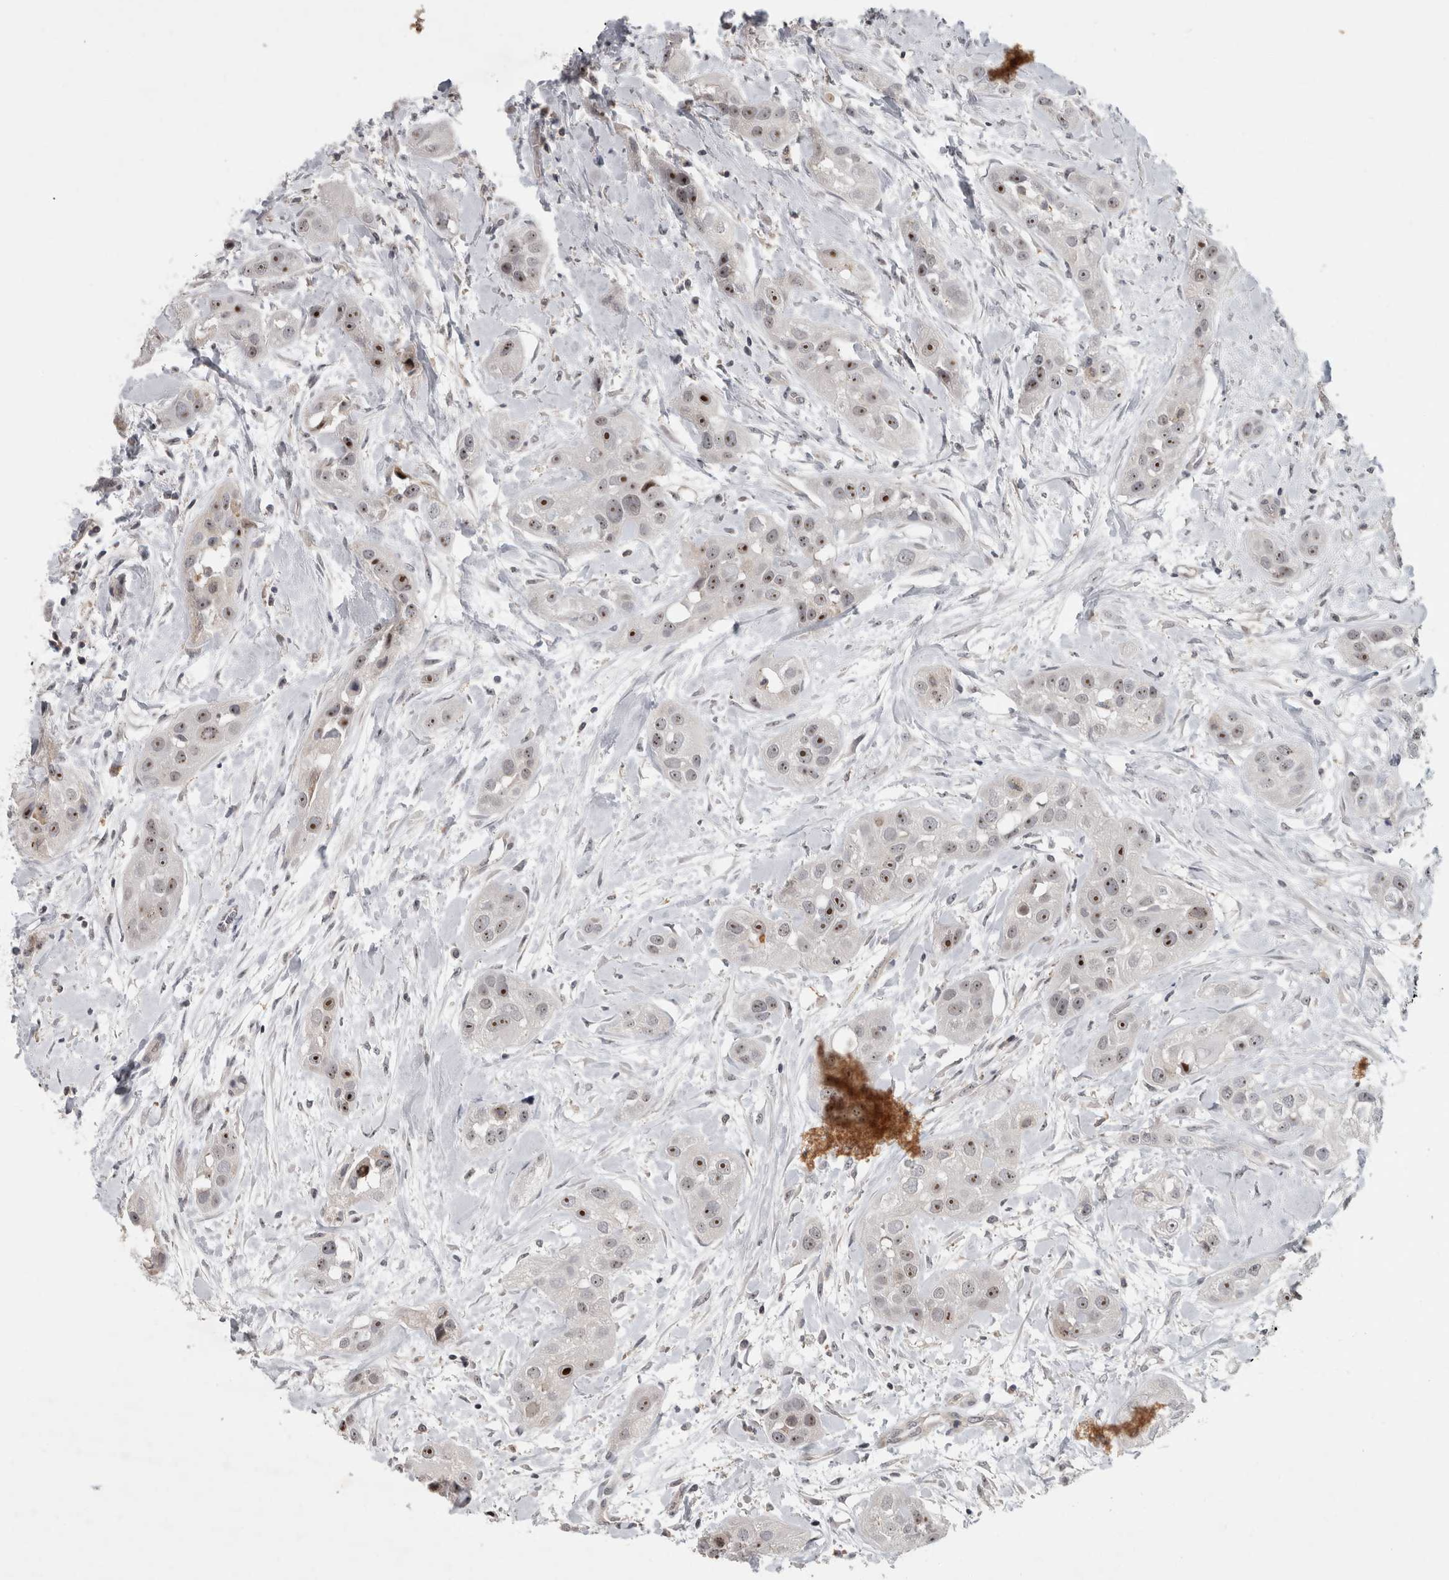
{"staining": {"intensity": "strong", "quantity": ">75%", "location": "nuclear"}, "tissue": "head and neck cancer", "cell_type": "Tumor cells", "image_type": "cancer", "snomed": [{"axis": "morphology", "description": "Normal tissue, NOS"}, {"axis": "morphology", "description": "Squamous cell carcinoma, NOS"}, {"axis": "topography", "description": "Skeletal muscle"}, {"axis": "topography", "description": "Head-Neck"}], "caption": "This is an image of IHC staining of head and neck cancer, which shows strong positivity in the nuclear of tumor cells.", "gene": "RBM28", "patient": {"sex": "male", "age": 51}}